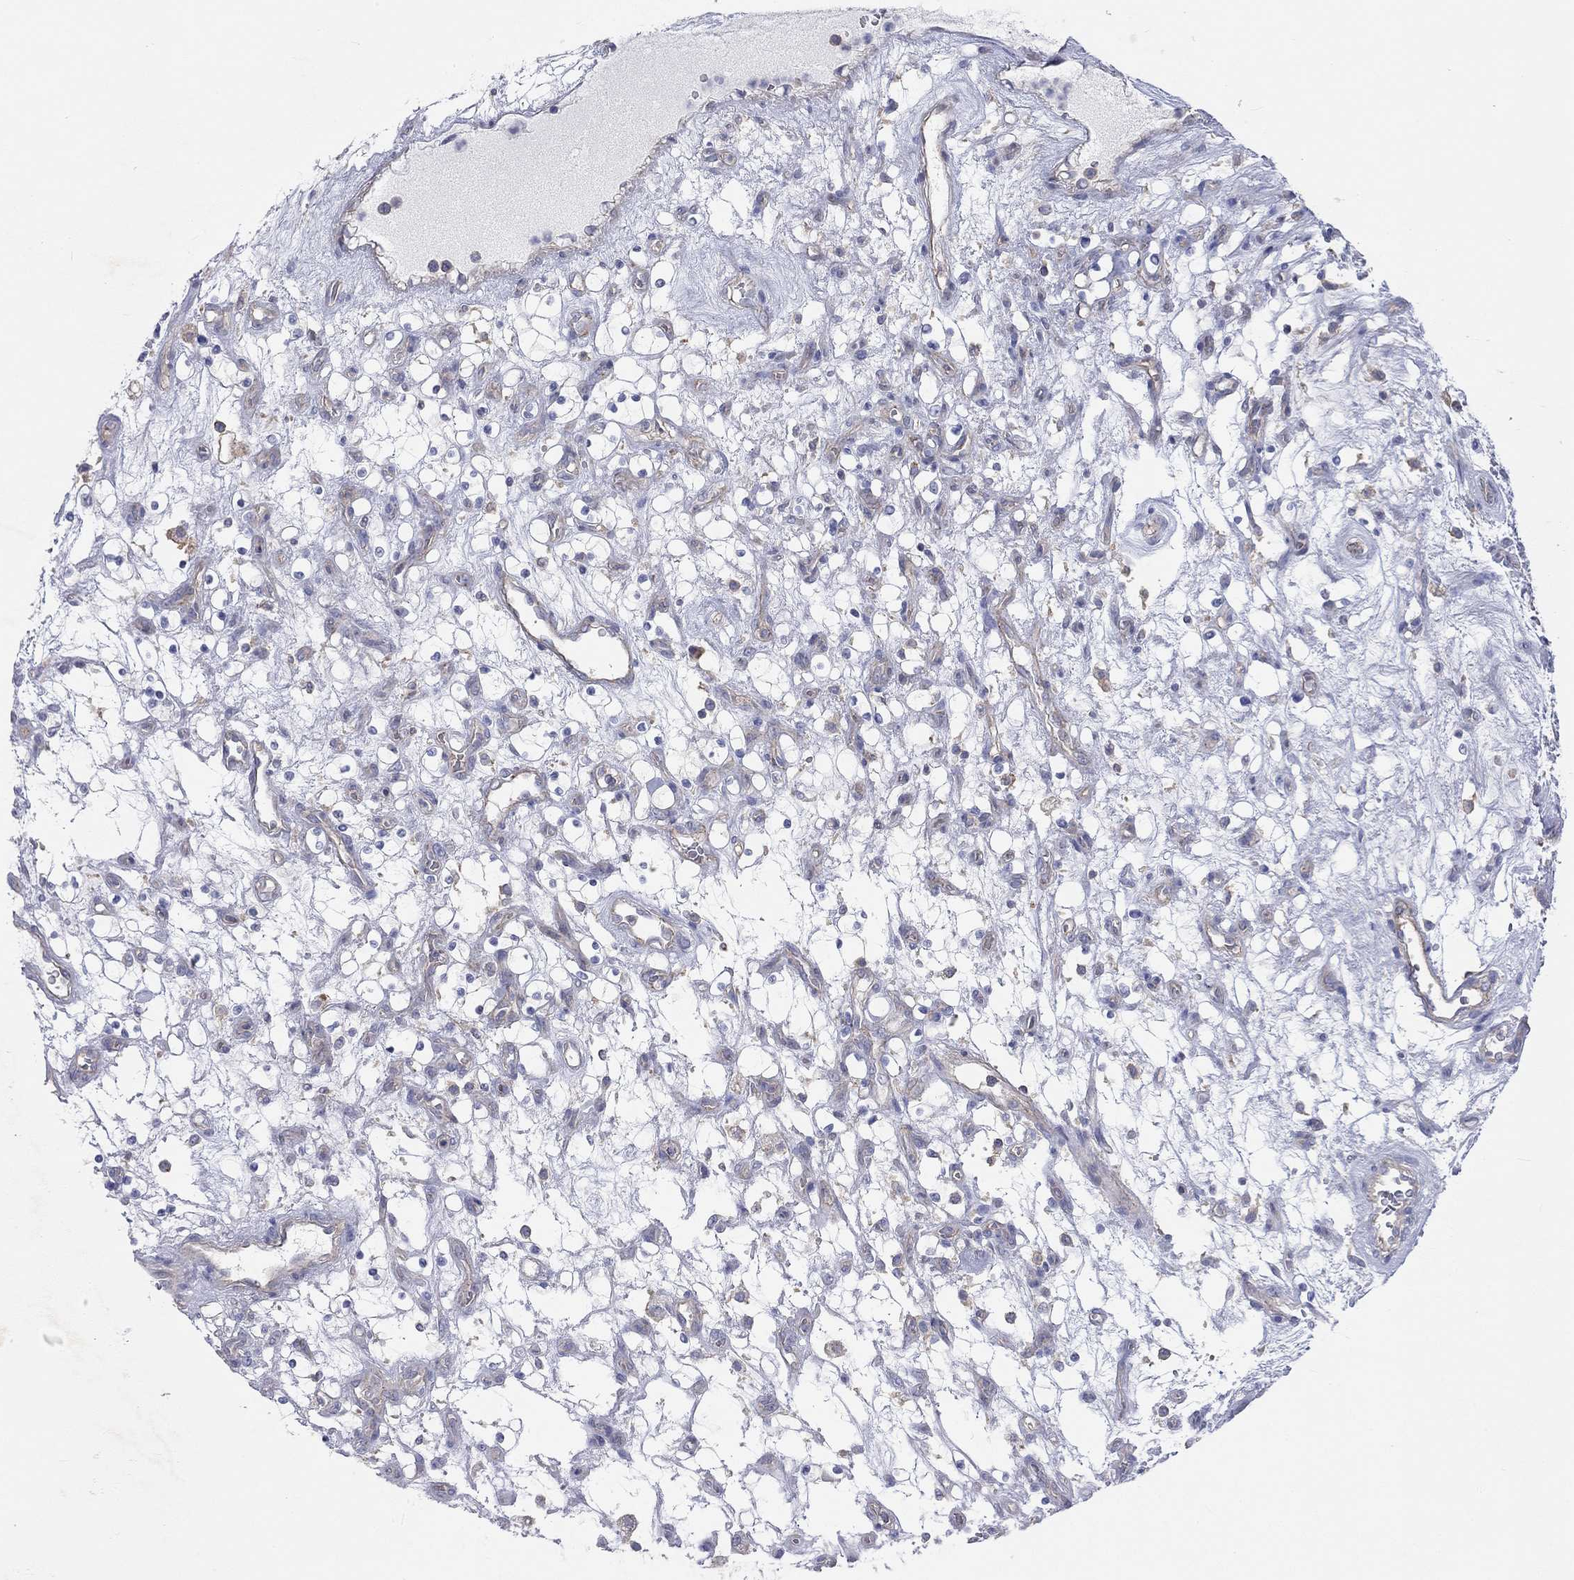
{"staining": {"intensity": "negative", "quantity": "none", "location": "none"}, "tissue": "renal cancer", "cell_type": "Tumor cells", "image_type": "cancer", "snomed": [{"axis": "morphology", "description": "Adenocarcinoma, NOS"}, {"axis": "topography", "description": "Kidney"}], "caption": "Tumor cells show no significant staining in renal cancer.", "gene": "PCDHGA10", "patient": {"sex": "female", "age": 69}}